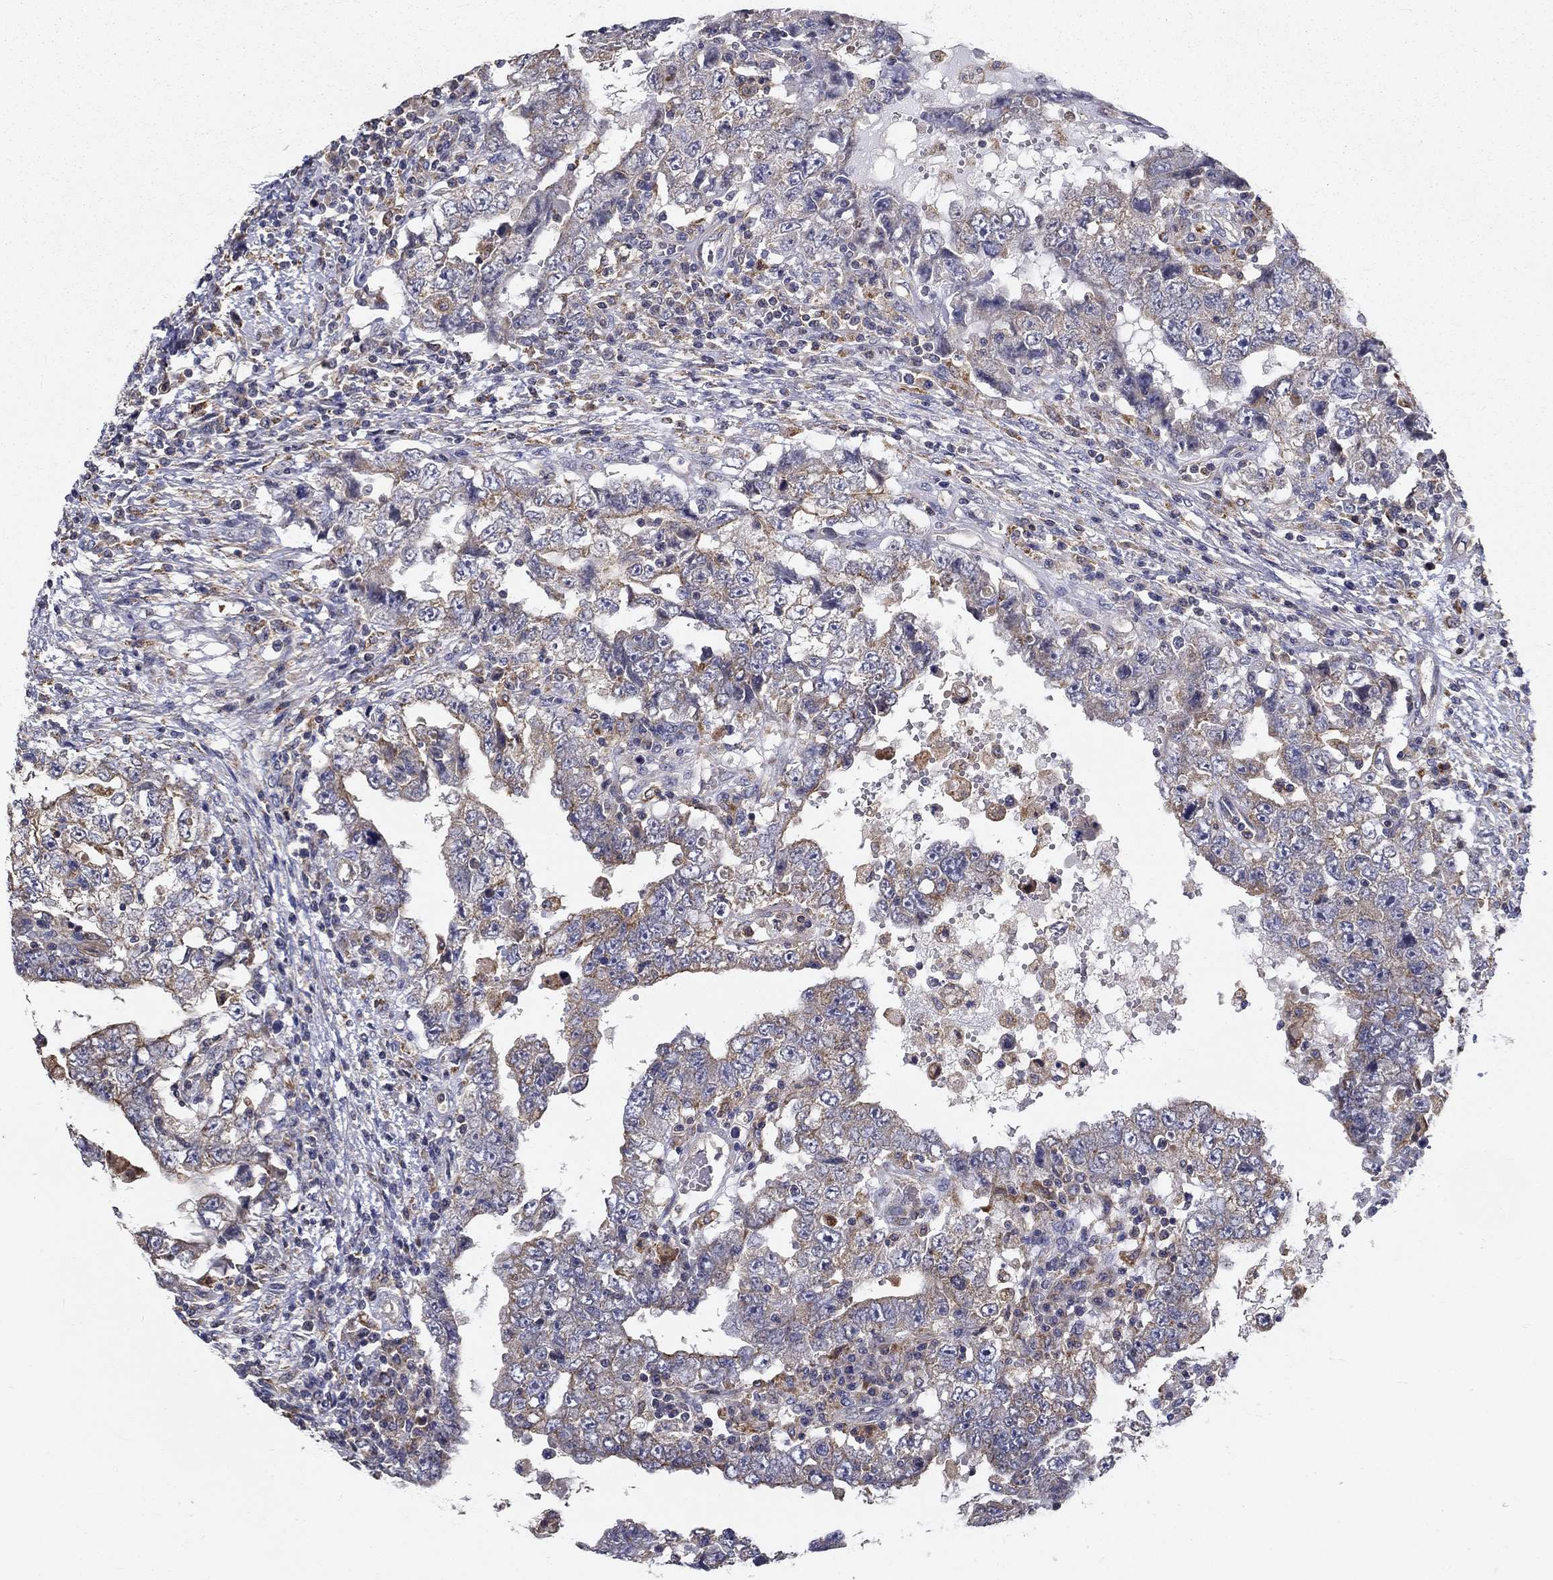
{"staining": {"intensity": "weak", "quantity": "<25%", "location": "cytoplasmic/membranous"}, "tissue": "testis cancer", "cell_type": "Tumor cells", "image_type": "cancer", "snomed": [{"axis": "morphology", "description": "Carcinoma, Embryonal, NOS"}, {"axis": "topography", "description": "Testis"}], "caption": "This is an immunohistochemistry (IHC) histopathology image of human embryonal carcinoma (testis). There is no expression in tumor cells.", "gene": "ALDH4A1", "patient": {"sex": "male", "age": 26}}